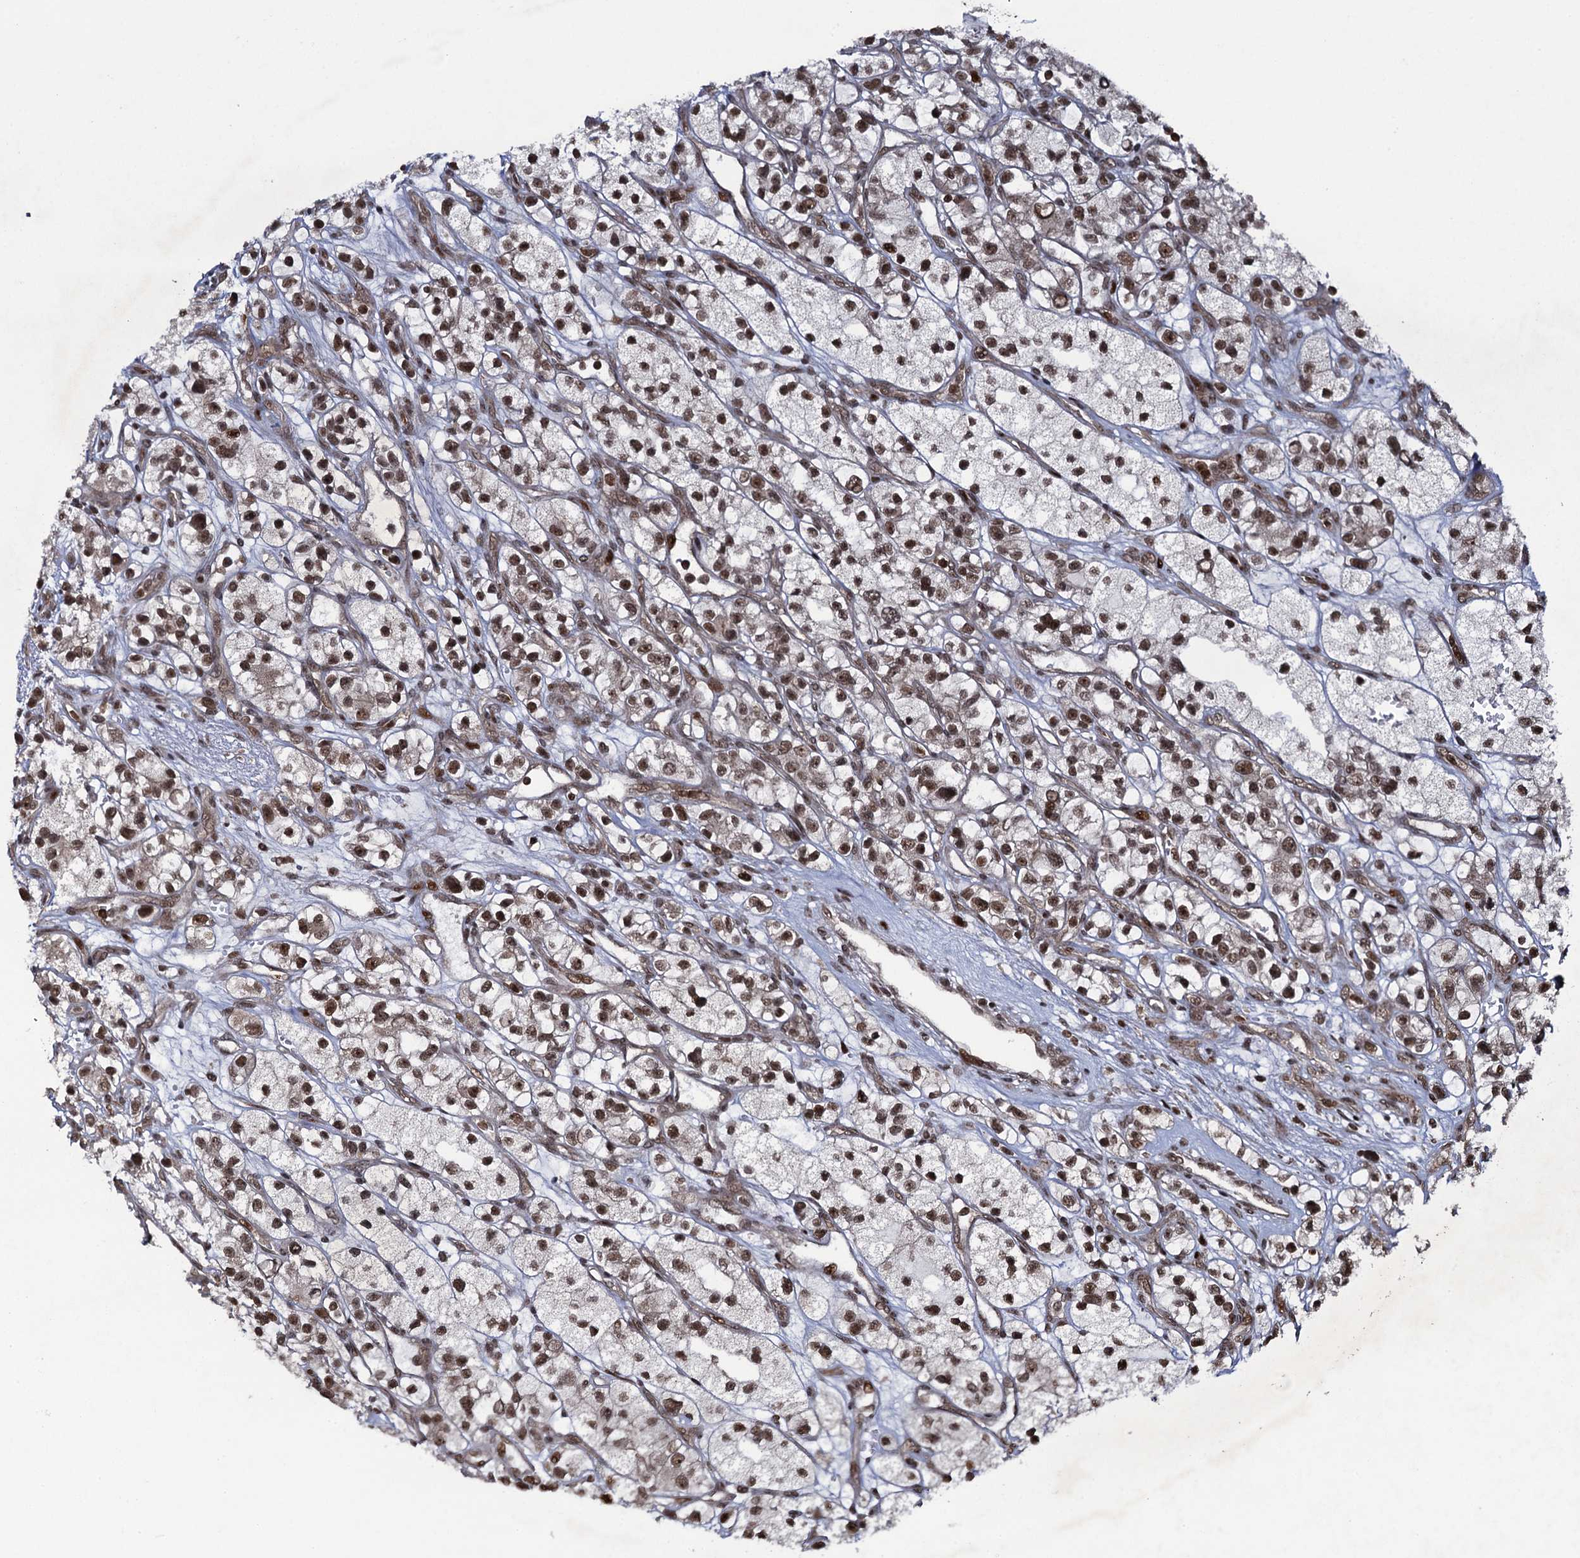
{"staining": {"intensity": "moderate", "quantity": ">75%", "location": "nuclear"}, "tissue": "renal cancer", "cell_type": "Tumor cells", "image_type": "cancer", "snomed": [{"axis": "morphology", "description": "Adenocarcinoma, NOS"}, {"axis": "topography", "description": "Kidney"}], "caption": "Renal cancer tissue demonstrates moderate nuclear expression in about >75% of tumor cells", "gene": "ZNF169", "patient": {"sex": "female", "age": 57}}